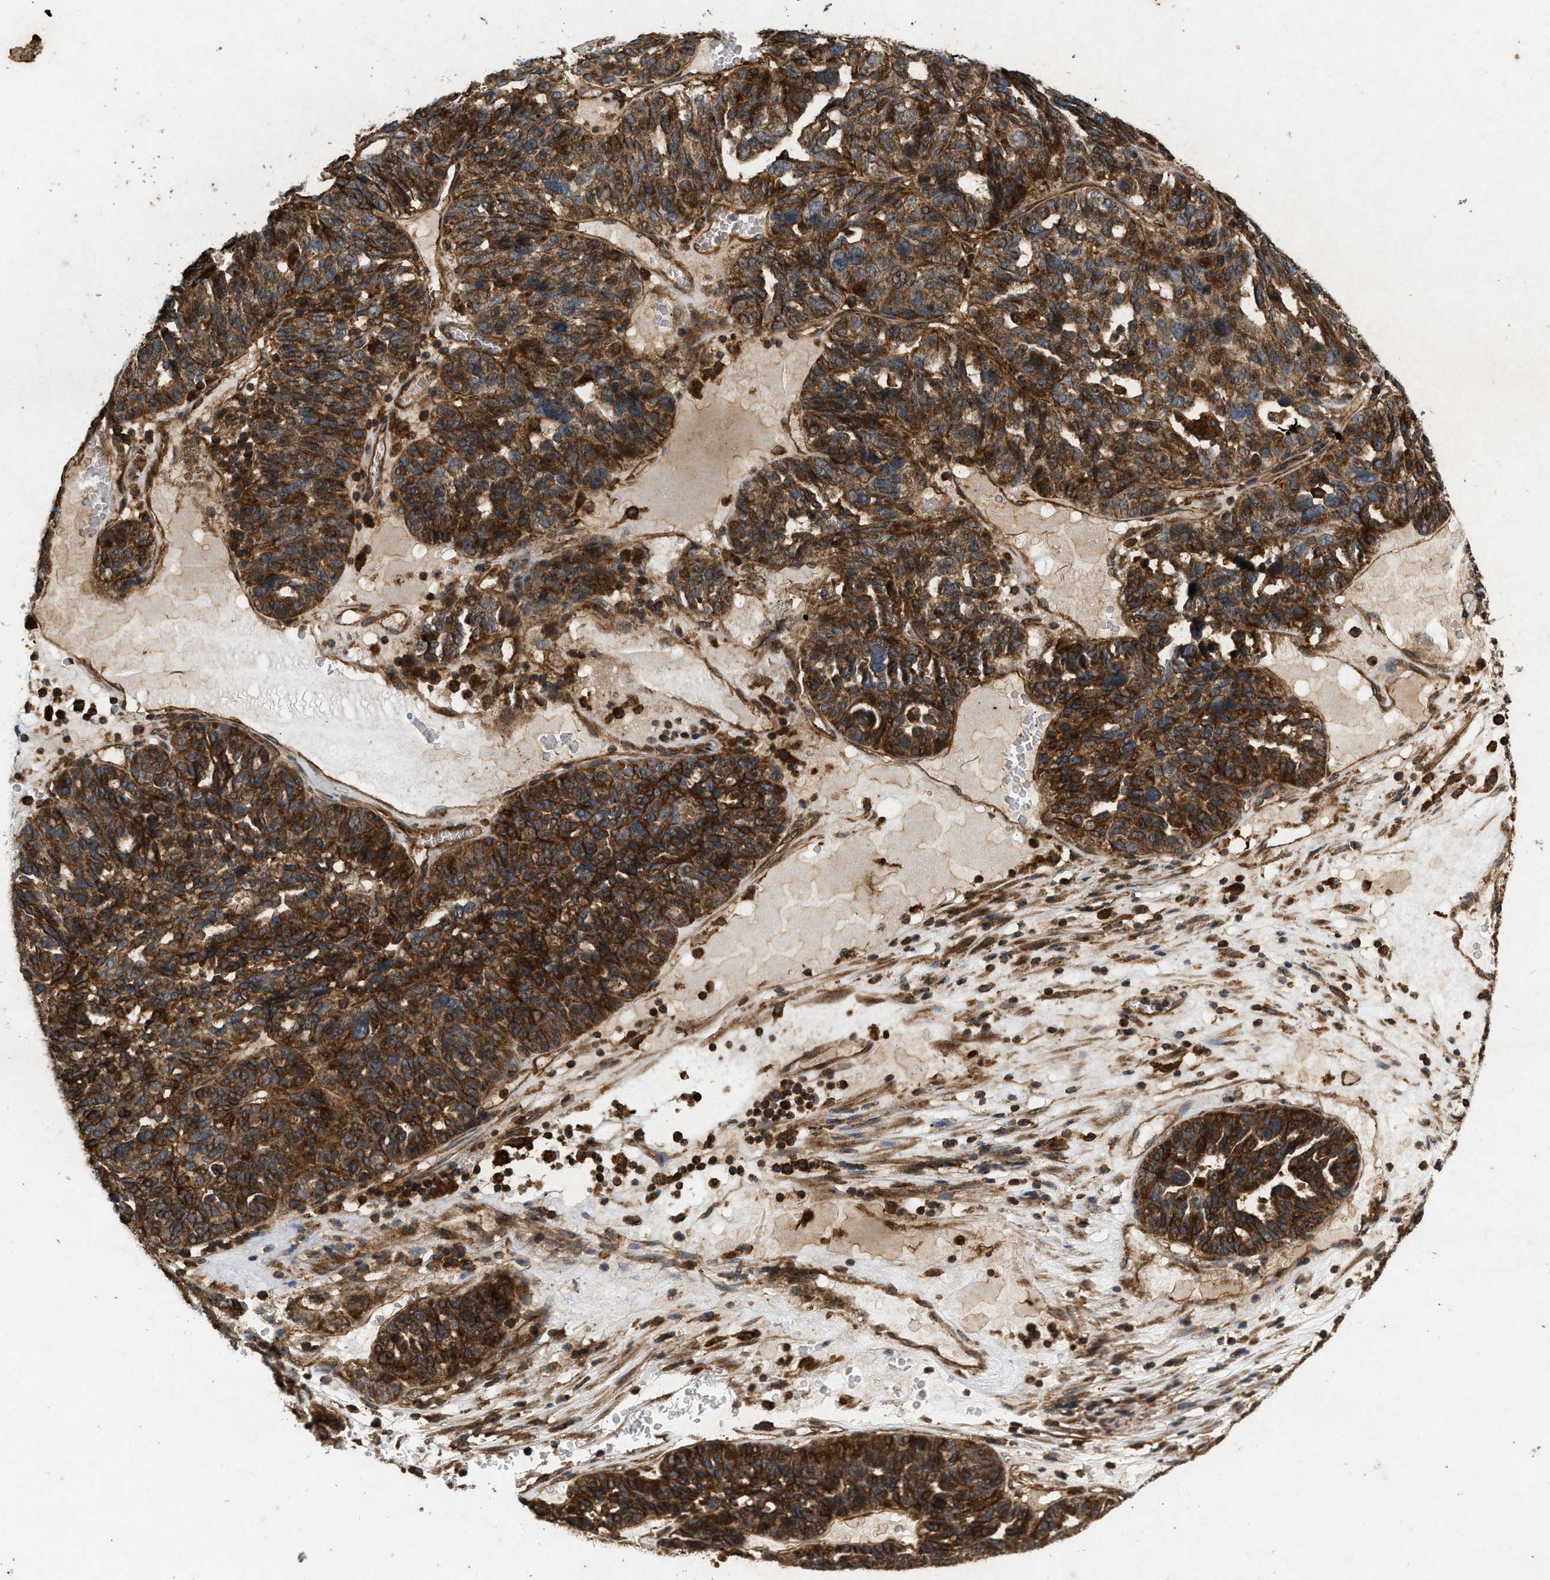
{"staining": {"intensity": "strong", "quantity": ">75%", "location": "cytoplasmic/membranous"}, "tissue": "ovarian cancer", "cell_type": "Tumor cells", "image_type": "cancer", "snomed": [{"axis": "morphology", "description": "Cystadenocarcinoma, serous, NOS"}, {"axis": "topography", "description": "Ovary"}], "caption": "Immunohistochemical staining of ovarian cancer shows strong cytoplasmic/membranous protein expression in approximately >75% of tumor cells.", "gene": "GNB4", "patient": {"sex": "female", "age": 59}}